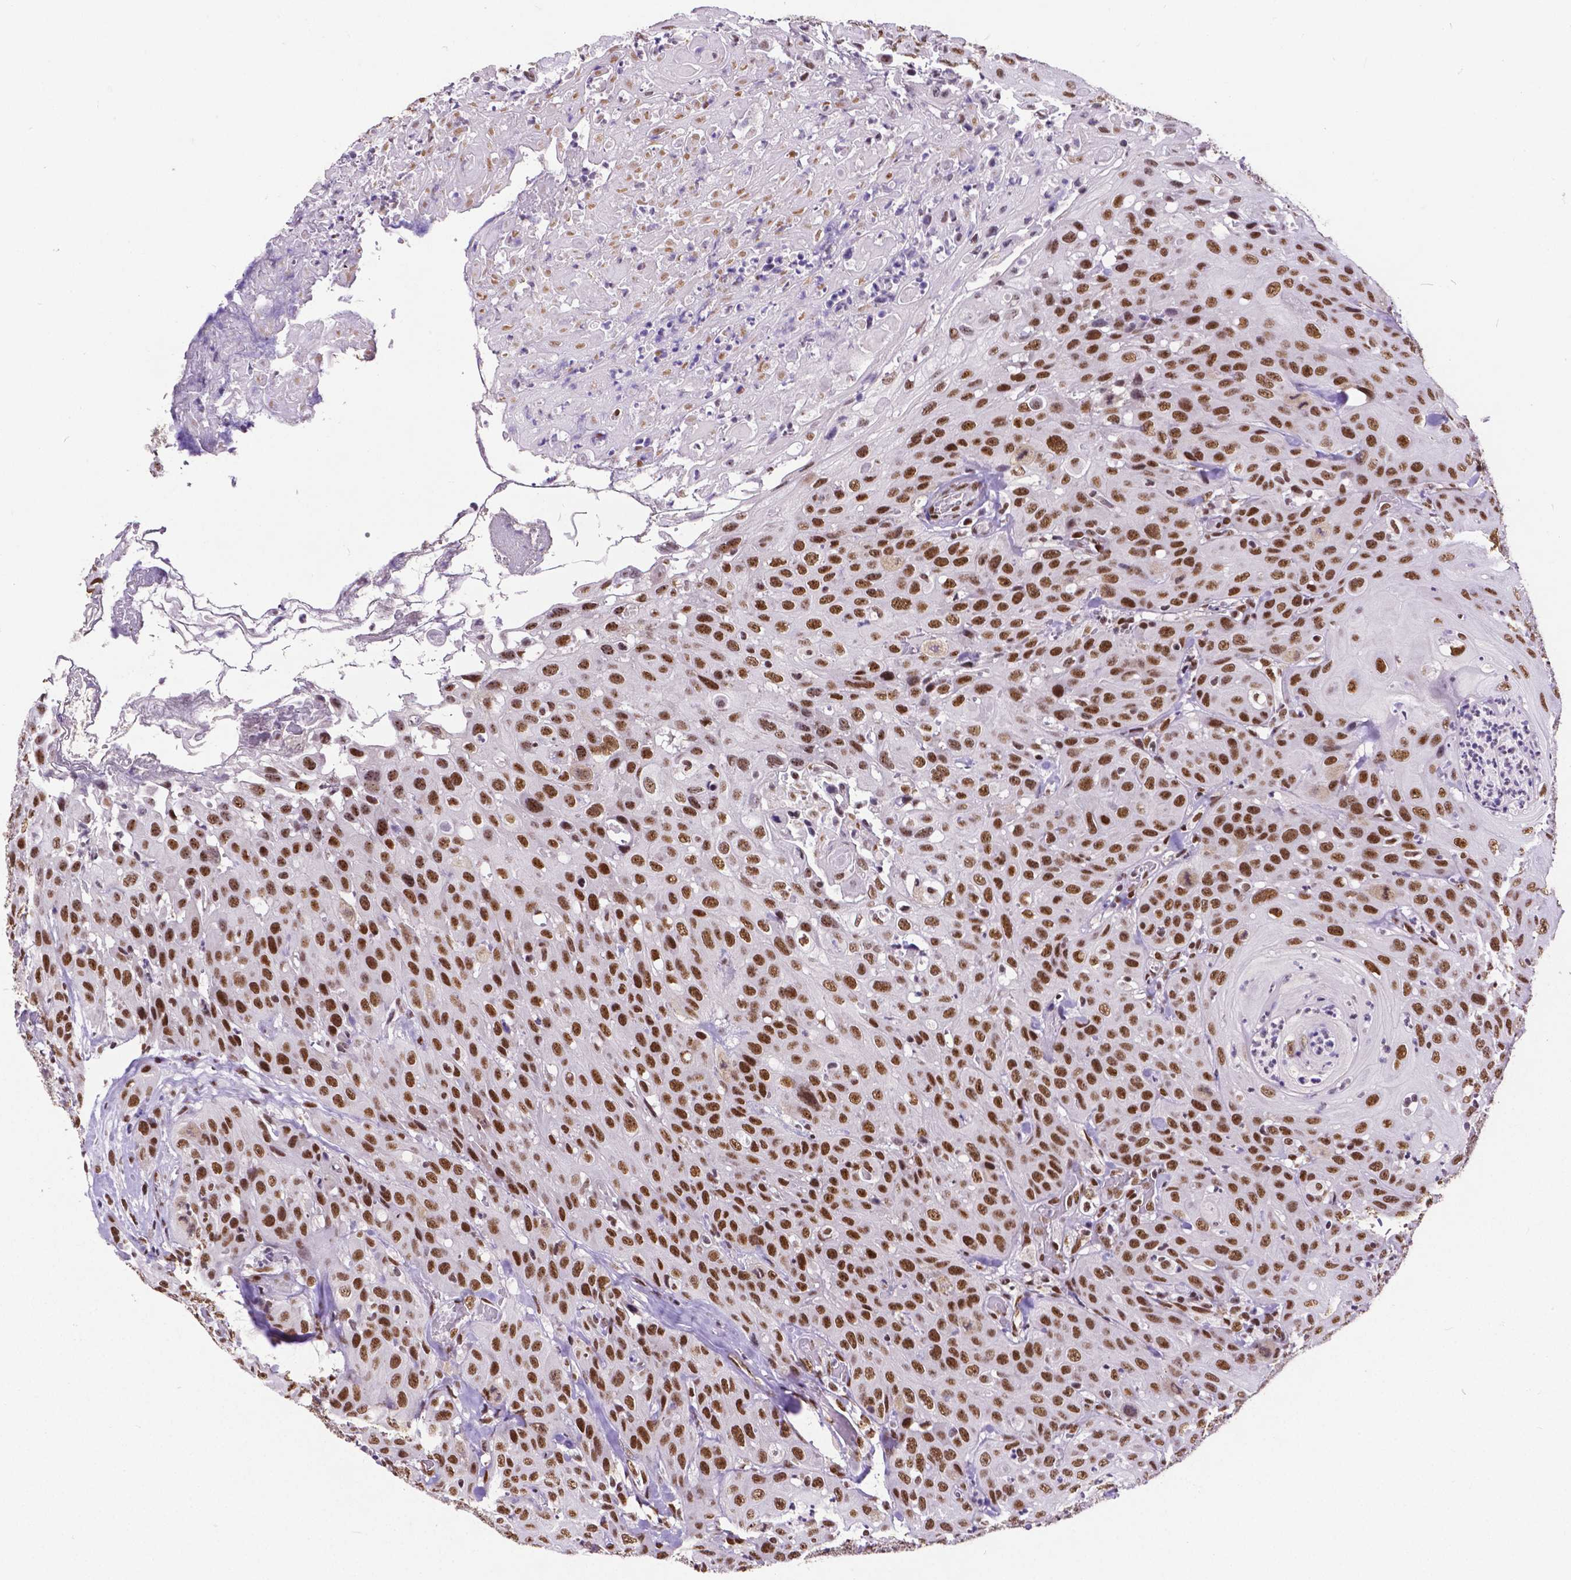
{"staining": {"intensity": "strong", "quantity": ">75%", "location": "nuclear"}, "tissue": "head and neck cancer", "cell_type": "Tumor cells", "image_type": "cancer", "snomed": [{"axis": "morphology", "description": "Normal tissue, NOS"}, {"axis": "morphology", "description": "Squamous cell carcinoma, NOS"}, {"axis": "topography", "description": "Oral tissue"}, {"axis": "topography", "description": "Tounge, NOS"}, {"axis": "topography", "description": "Head-Neck"}], "caption": "Head and neck squamous cell carcinoma stained with a brown dye shows strong nuclear positive expression in about >75% of tumor cells.", "gene": "ATRX", "patient": {"sex": "male", "age": 62}}